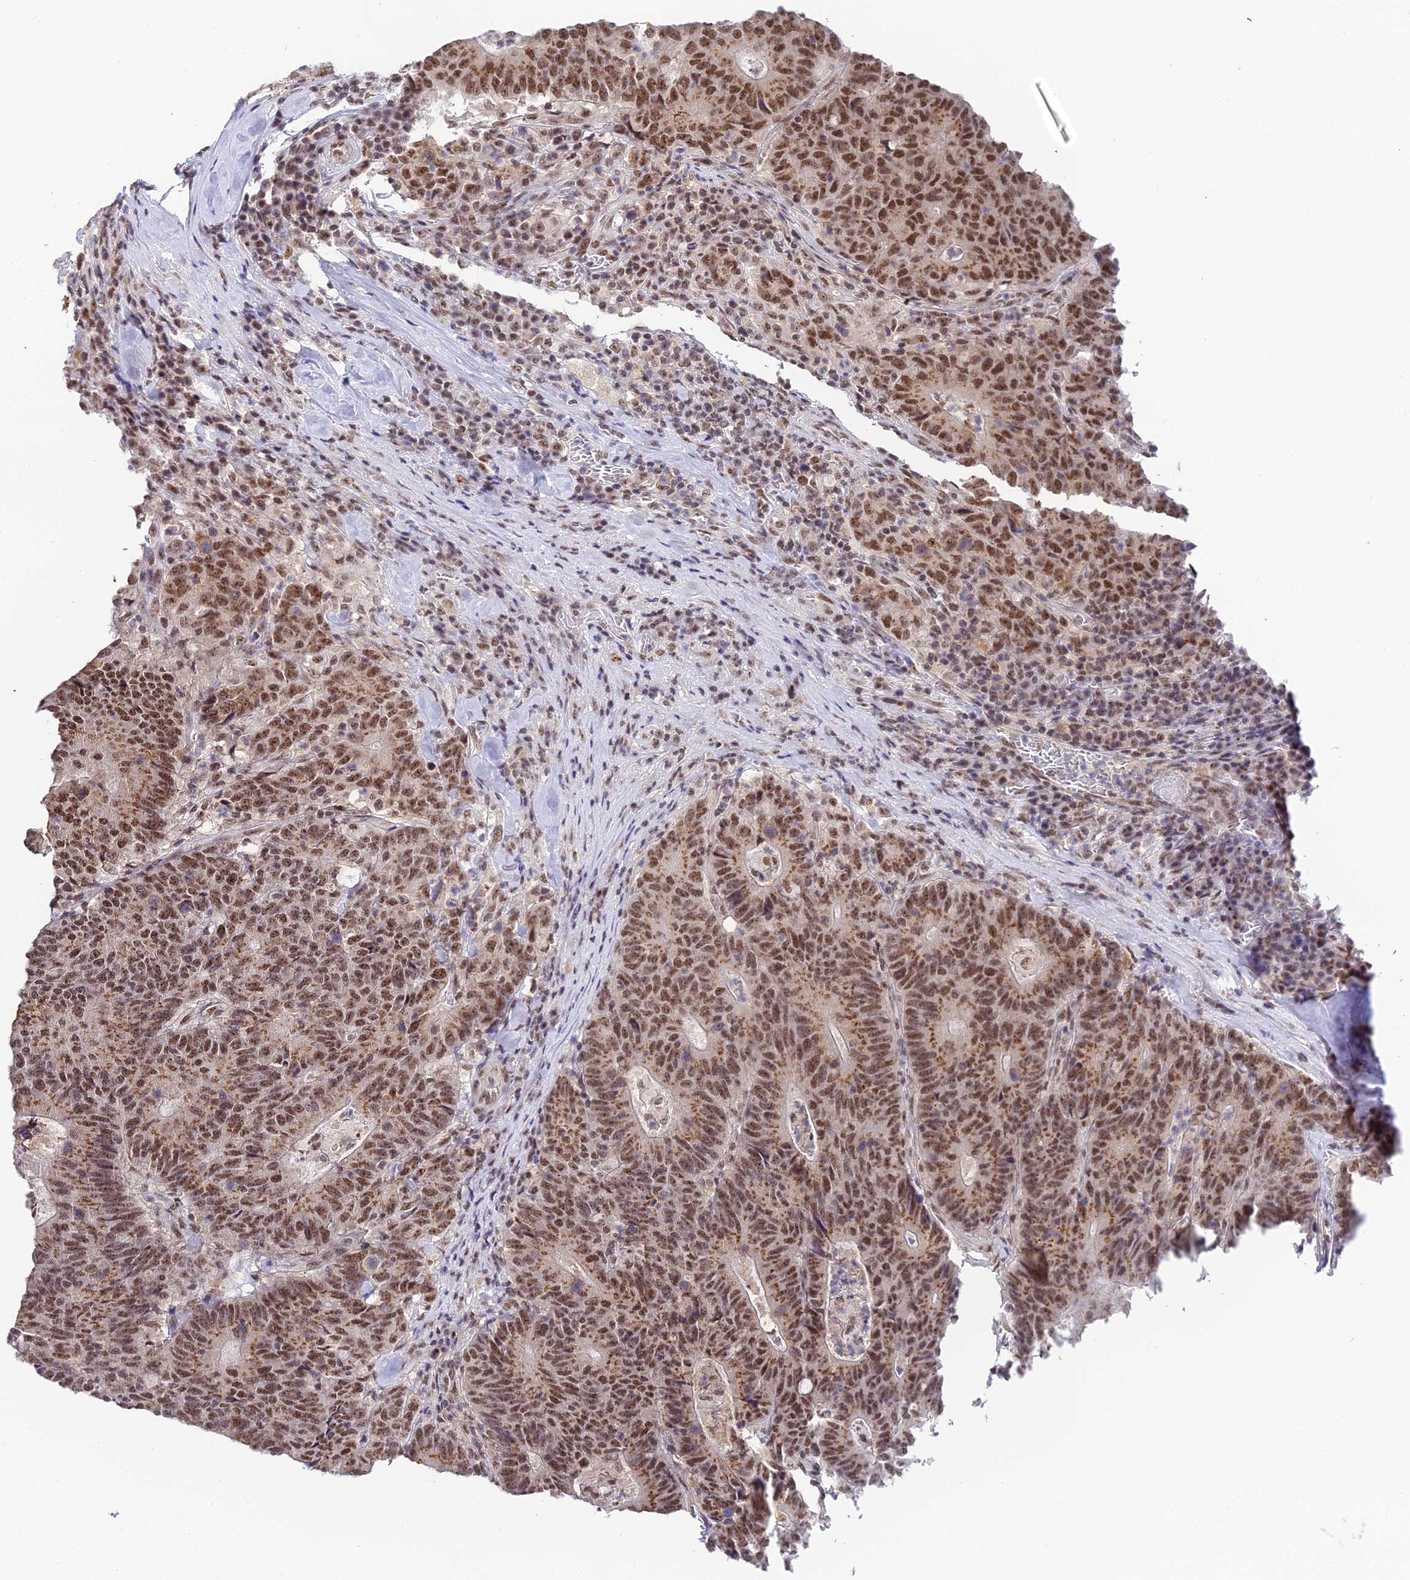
{"staining": {"intensity": "moderate", "quantity": ">75%", "location": "cytoplasmic/membranous,nuclear"}, "tissue": "colorectal cancer", "cell_type": "Tumor cells", "image_type": "cancer", "snomed": [{"axis": "morphology", "description": "Normal tissue, NOS"}, {"axis": "morphology", "description": "Adenocarcinoma, NOS"}, {"axis": "topography", "description": "Colon"}], "caption": "This micrograph reveals immunohistochemistry (IHC) staining of colorectal cancer, with medium moderate cytoplasmic/membranous and nuclear expression in approximately >75% of tumor cells.", "gene": "EXOSC3", "patient": {"sex": "female", "age": 75}}